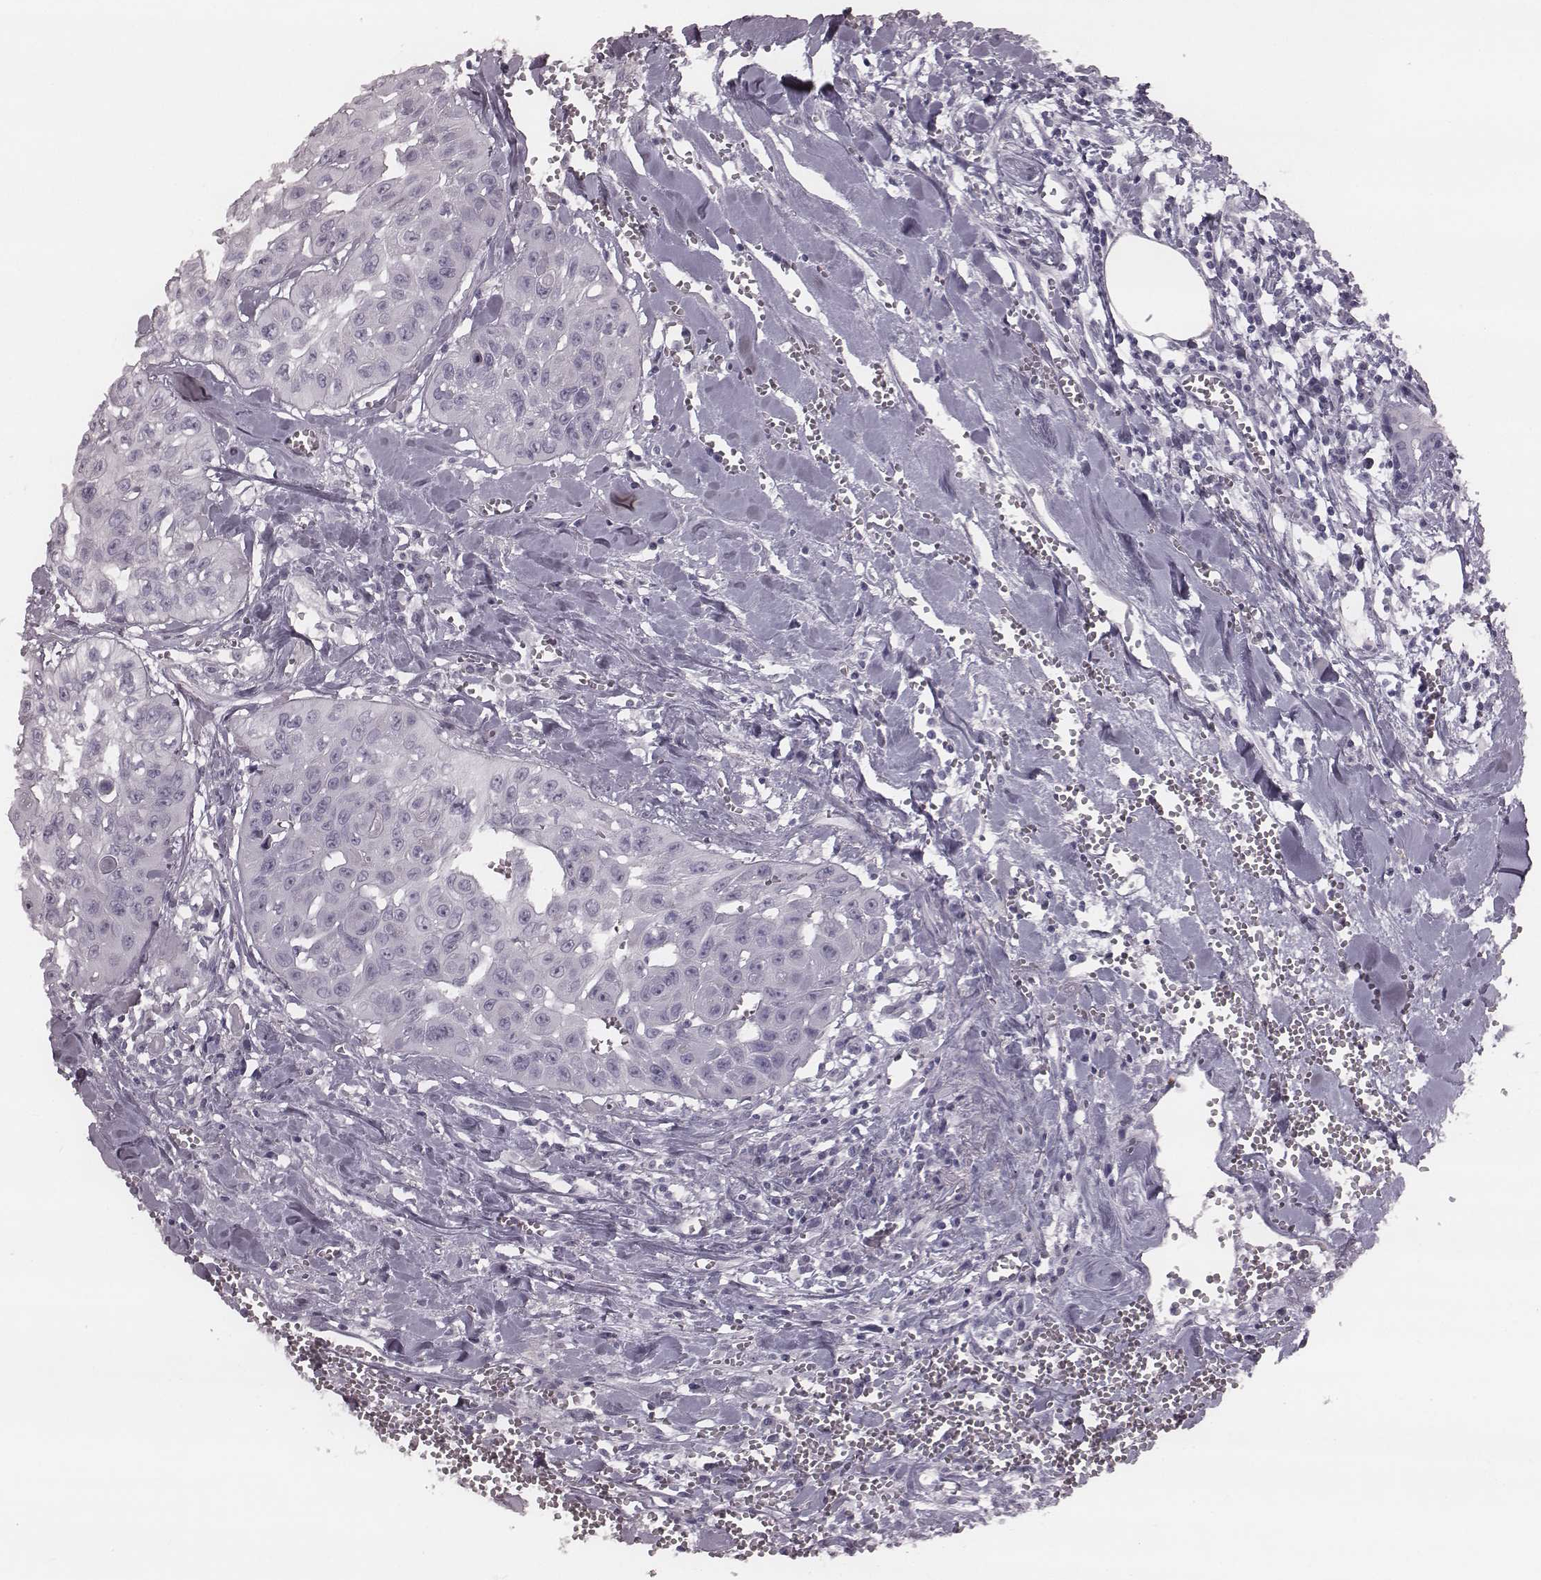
{"staining": {"intensity": "negative", "quantity": "none", "location": "none"}, "tissue": "head and neck cancer", "cell_type": "Tumor cells", "image_type": "cancer", "snomed": [{"axis": "morphology", "description": "Adenocarcinoma, NOS"}, {"axis": "topography", "description": "Head-Neck"}], "caption": "Tumor cells show no significant expression in adenocarcinoma (head and neck).", "gene": "KRT74", "patient": {"sex": "male", "age": 73}}